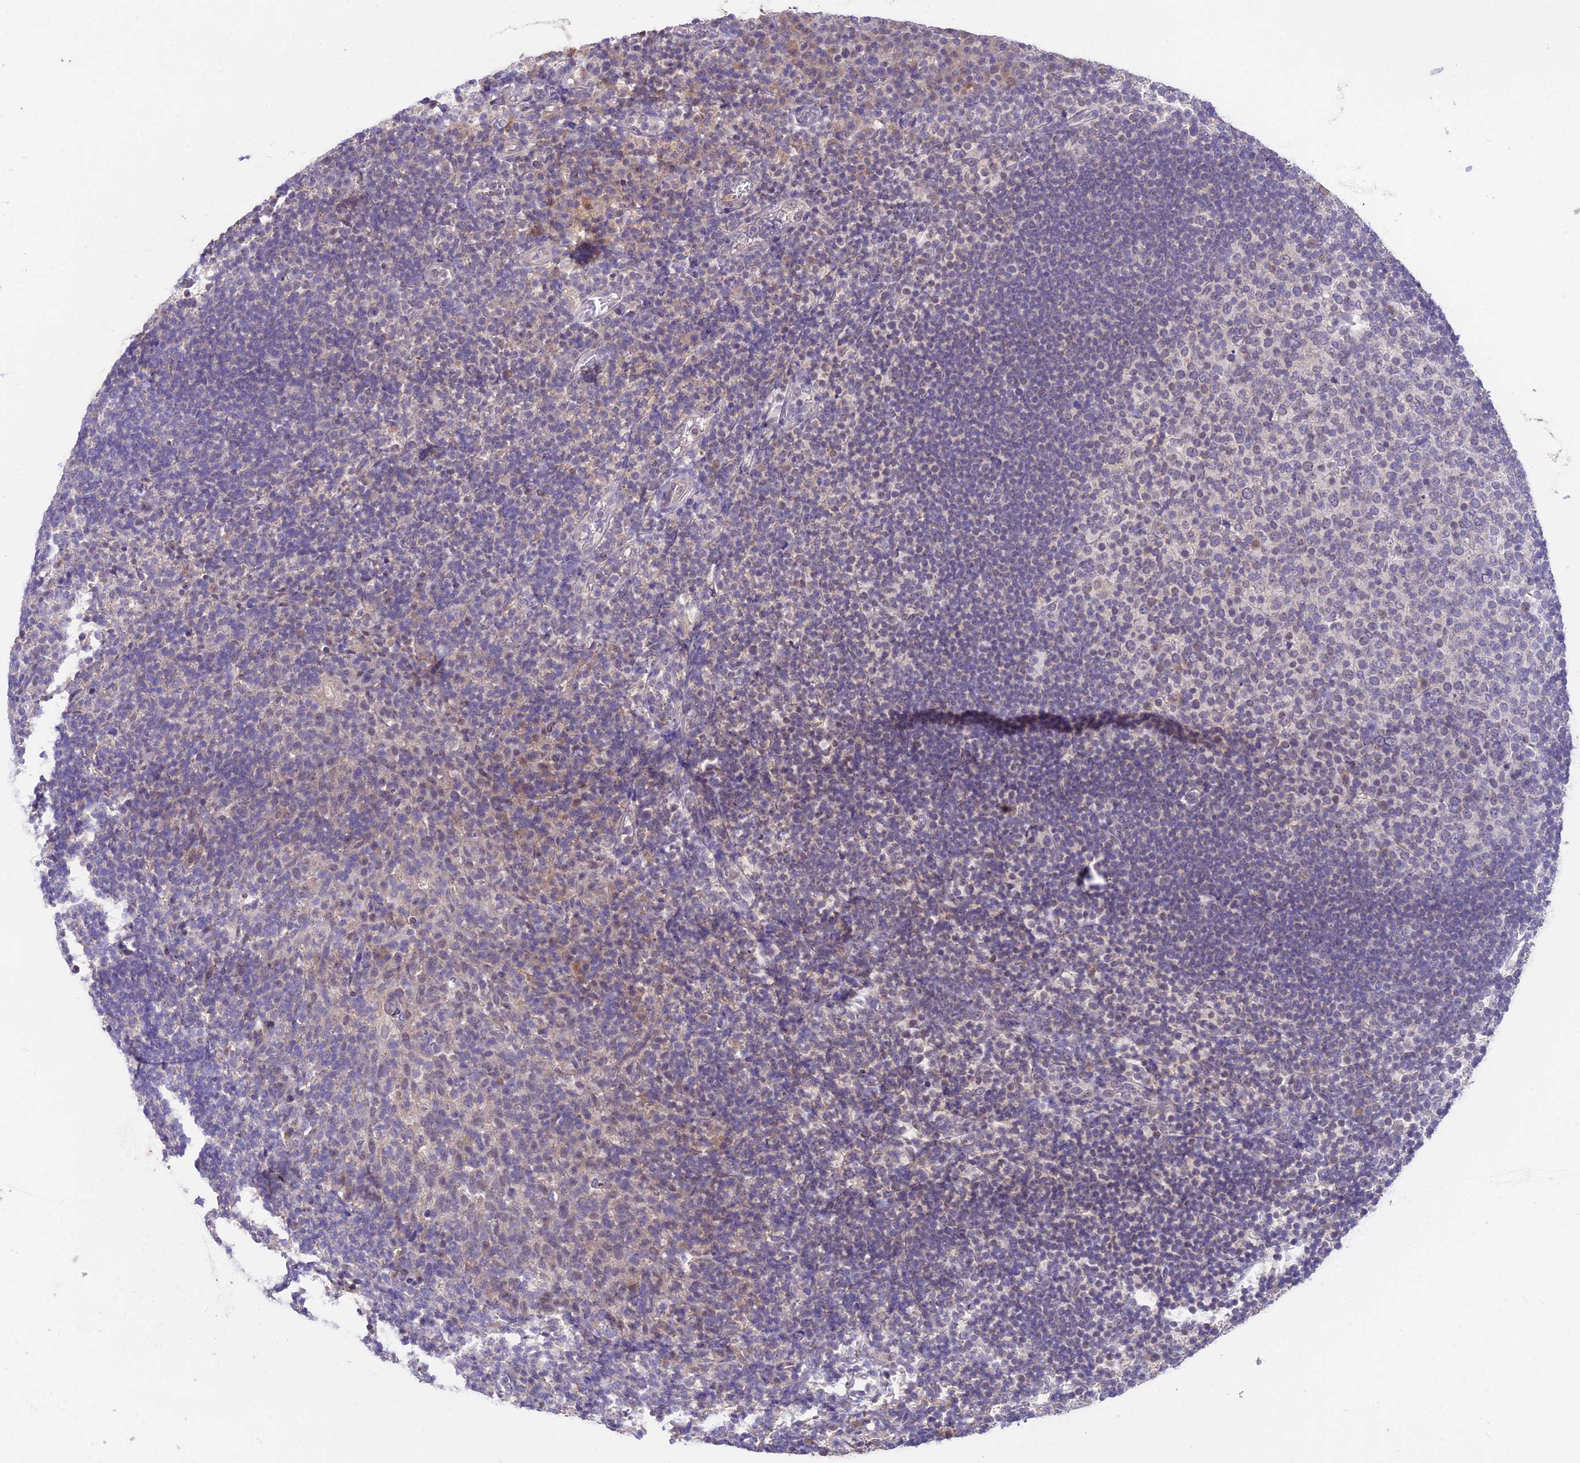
{"staining": {"intensity": "negative", "quantity": "none", "location": "none"}, "tissue": "tonsil", "cell_type": "Germinal center cells", "image_type": "normal", "snomed": [{"axis": "morphology", "description": "Normal tissue, NOS"}, {"axis": "topography", "description": "Tonsil"}], "caption": "The immunohistochemistry (IHC) histopathology image has no significant positivity in germinal center cells of tonsil. (Brightfield microscopy of DAB (3,3'-diaminobenzidine) immunohistochemistry at high magnification).", "gene": "PGK1", "patient": {"sex": "female", "age": 10}}